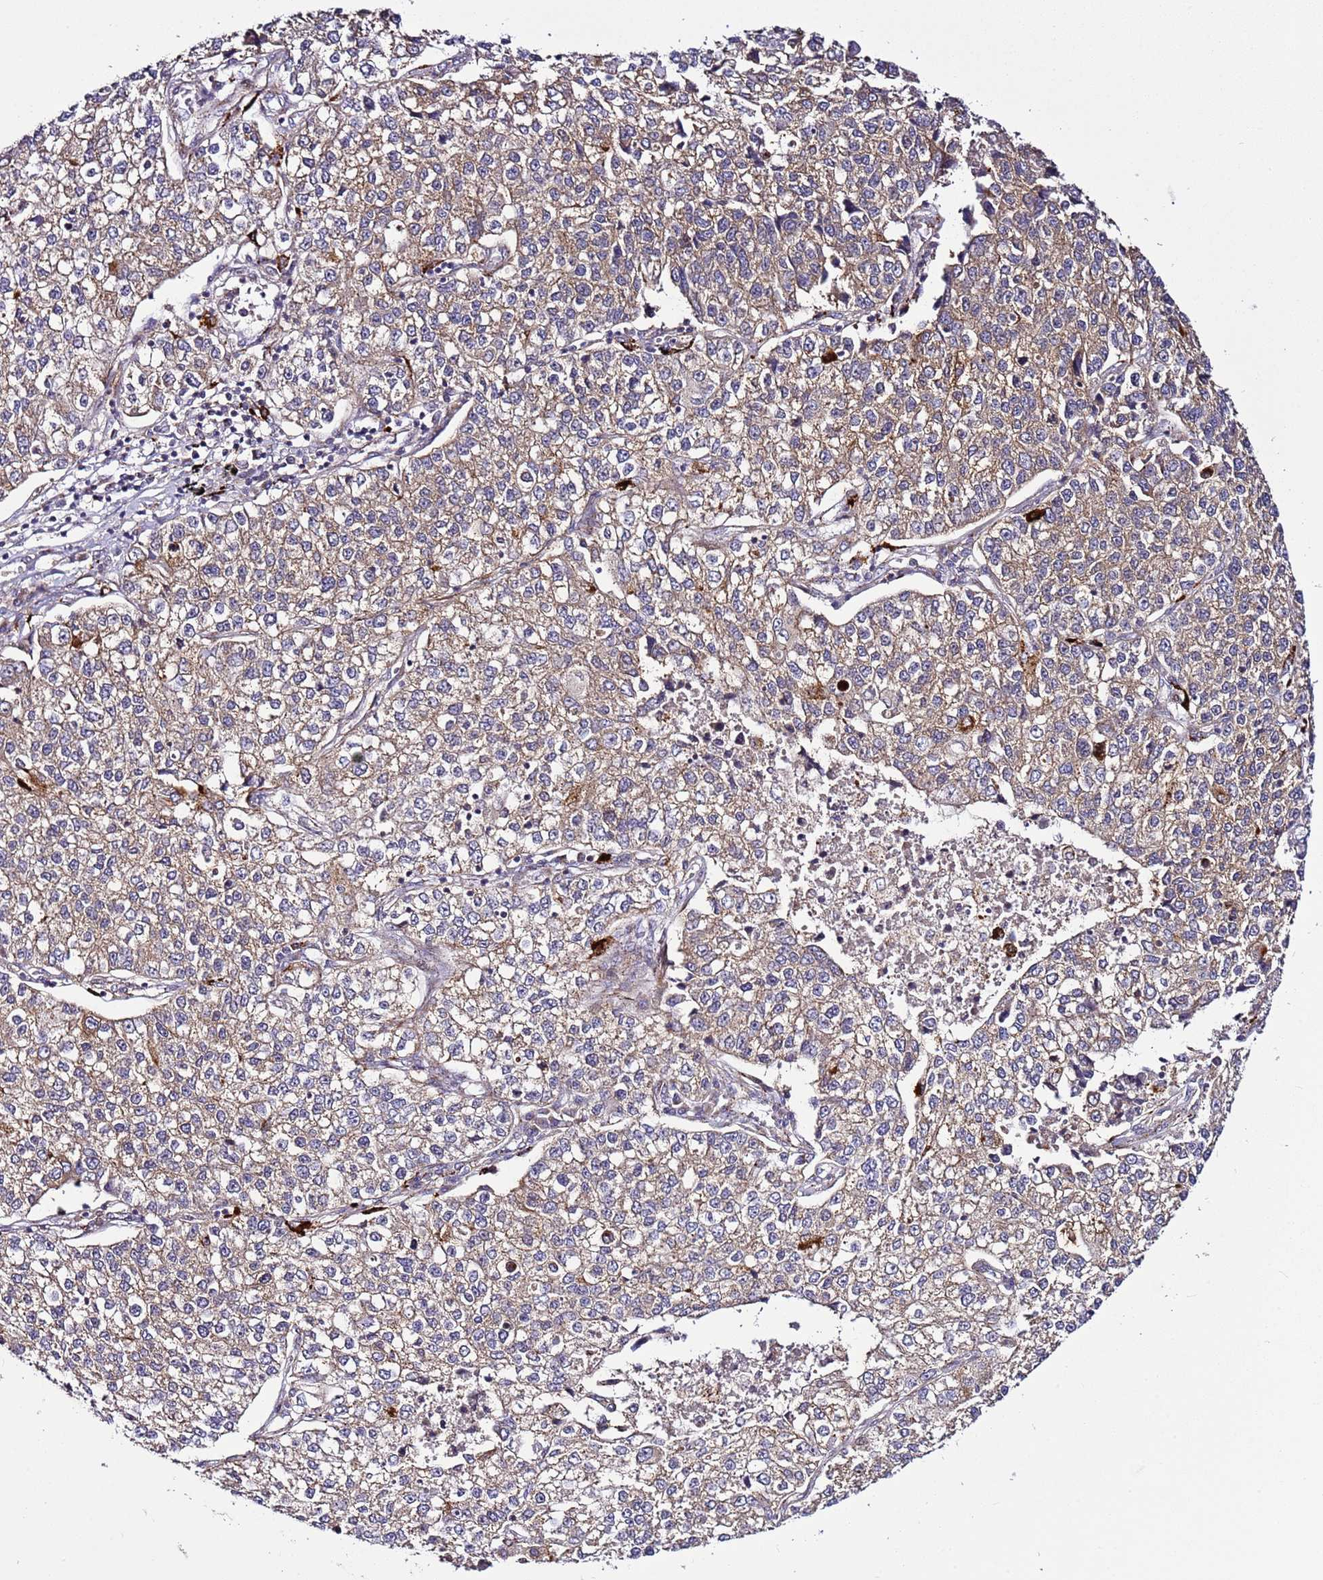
{"staining": {"intensity": "moderate", "quantity": ">75%", "location": "cytoplasmic/membranous"}, "tissue": "lung cancer", "cell_type": "Tumor cells", "image_type": "cancer", "snomed": [{"axis": "morphology", "description": "Adenocarcinoma, NOS"}, {"axis": "topography", "description": "Lung"}], "caption": "Brown immunohistochemical staining in human lung adenocarcinoma demonstrates moderate cytoplasmic/membranous staining in about >75% of tumor cells.", "gene": "PVRIG", "patient": {"sex": "male", "age": 49}}